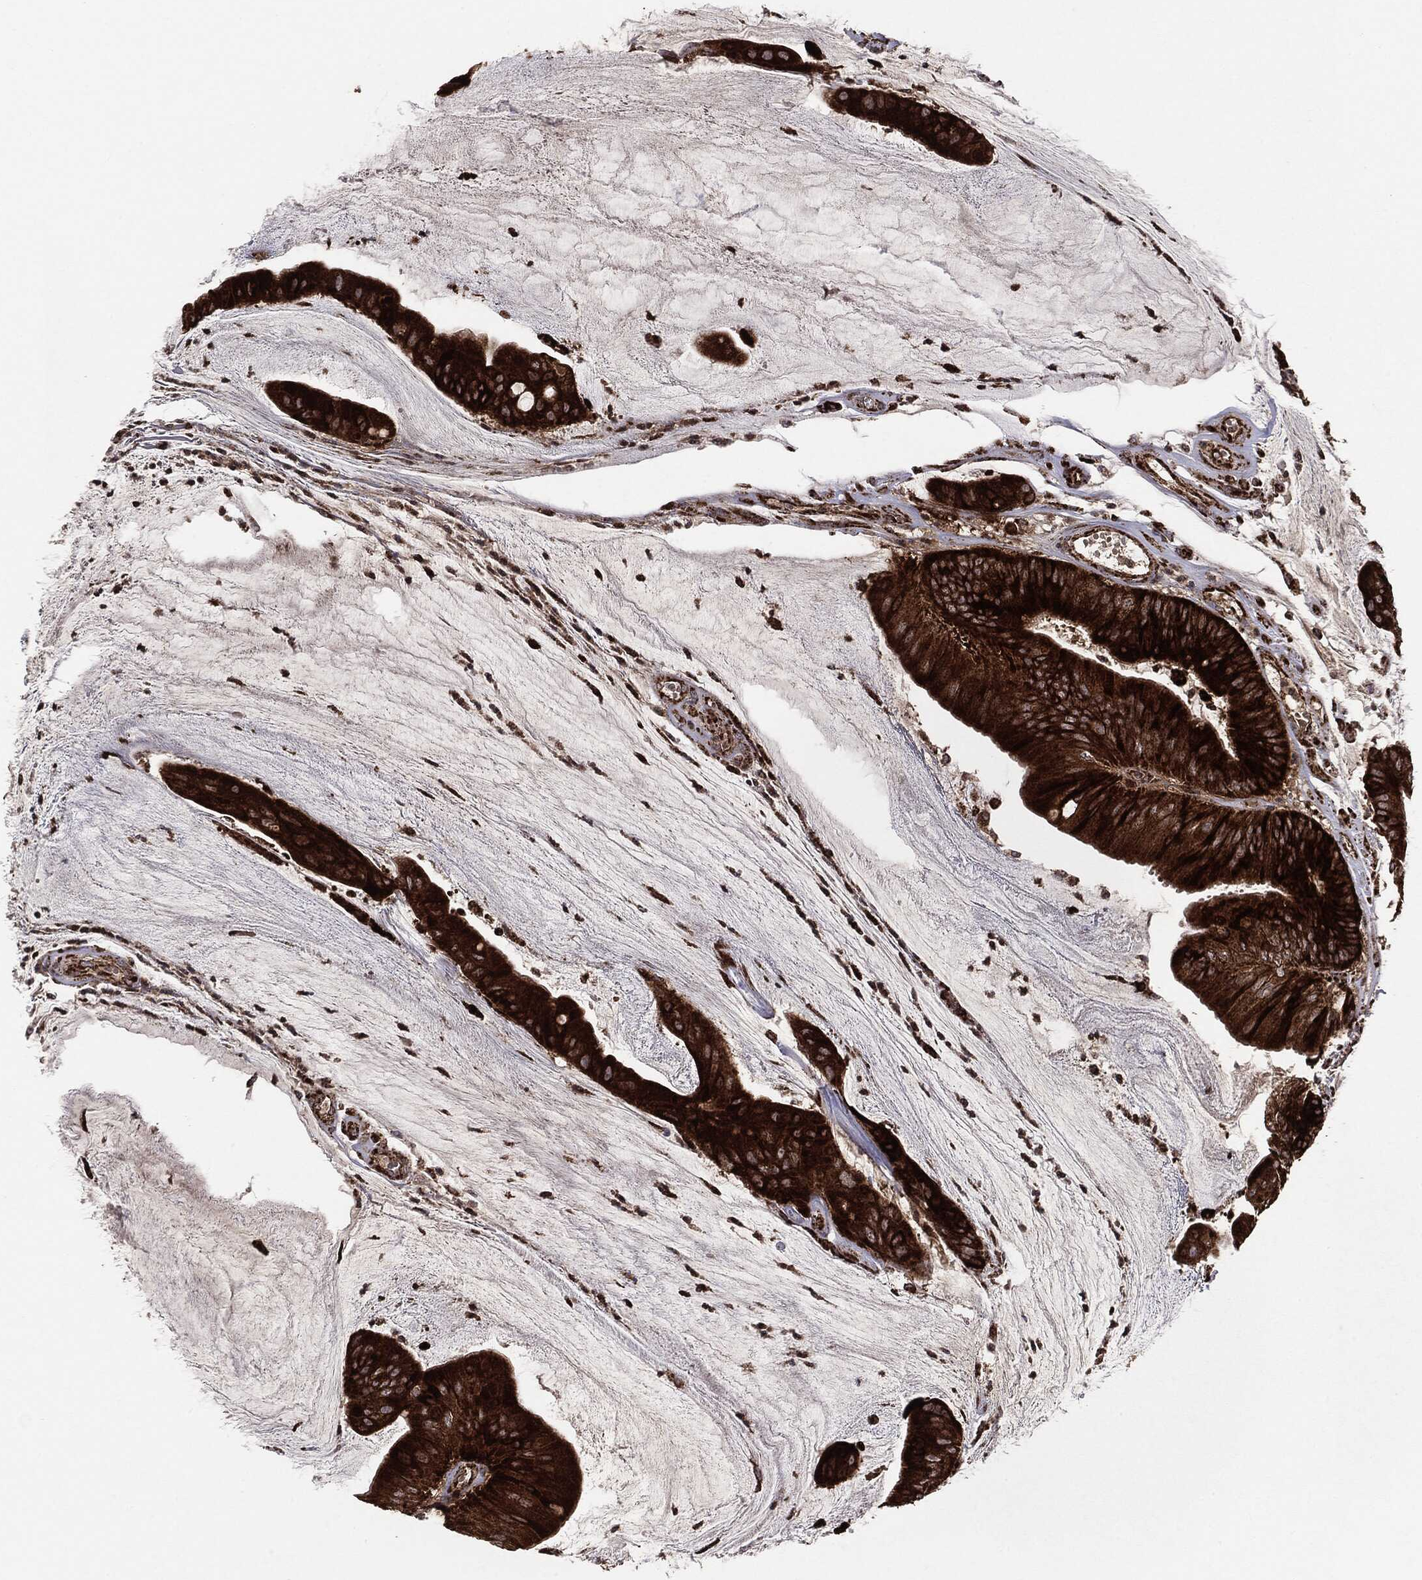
{"staining": {"intensity": "strong", "quantity": ">75%", "location": "cytoplasmic/membranous"}, "tissue": "colorectal cancer", "cell_type": "Tumor cells", "image_type": "cancer", "snomed": [{"axis": "morphology", "description": "Adenocarcinoma, NOS"}, {"axis": "topography", "description": "Colon"}], "caption": "Colorectal cancer (adenocarcinoma) stained with a brown dye reveals strong cytoplasmic/membranous positive expression in about >75% of tumor cells.", "gene": "MAP2K1", "patient": {"sex": "female", "age": 69}}